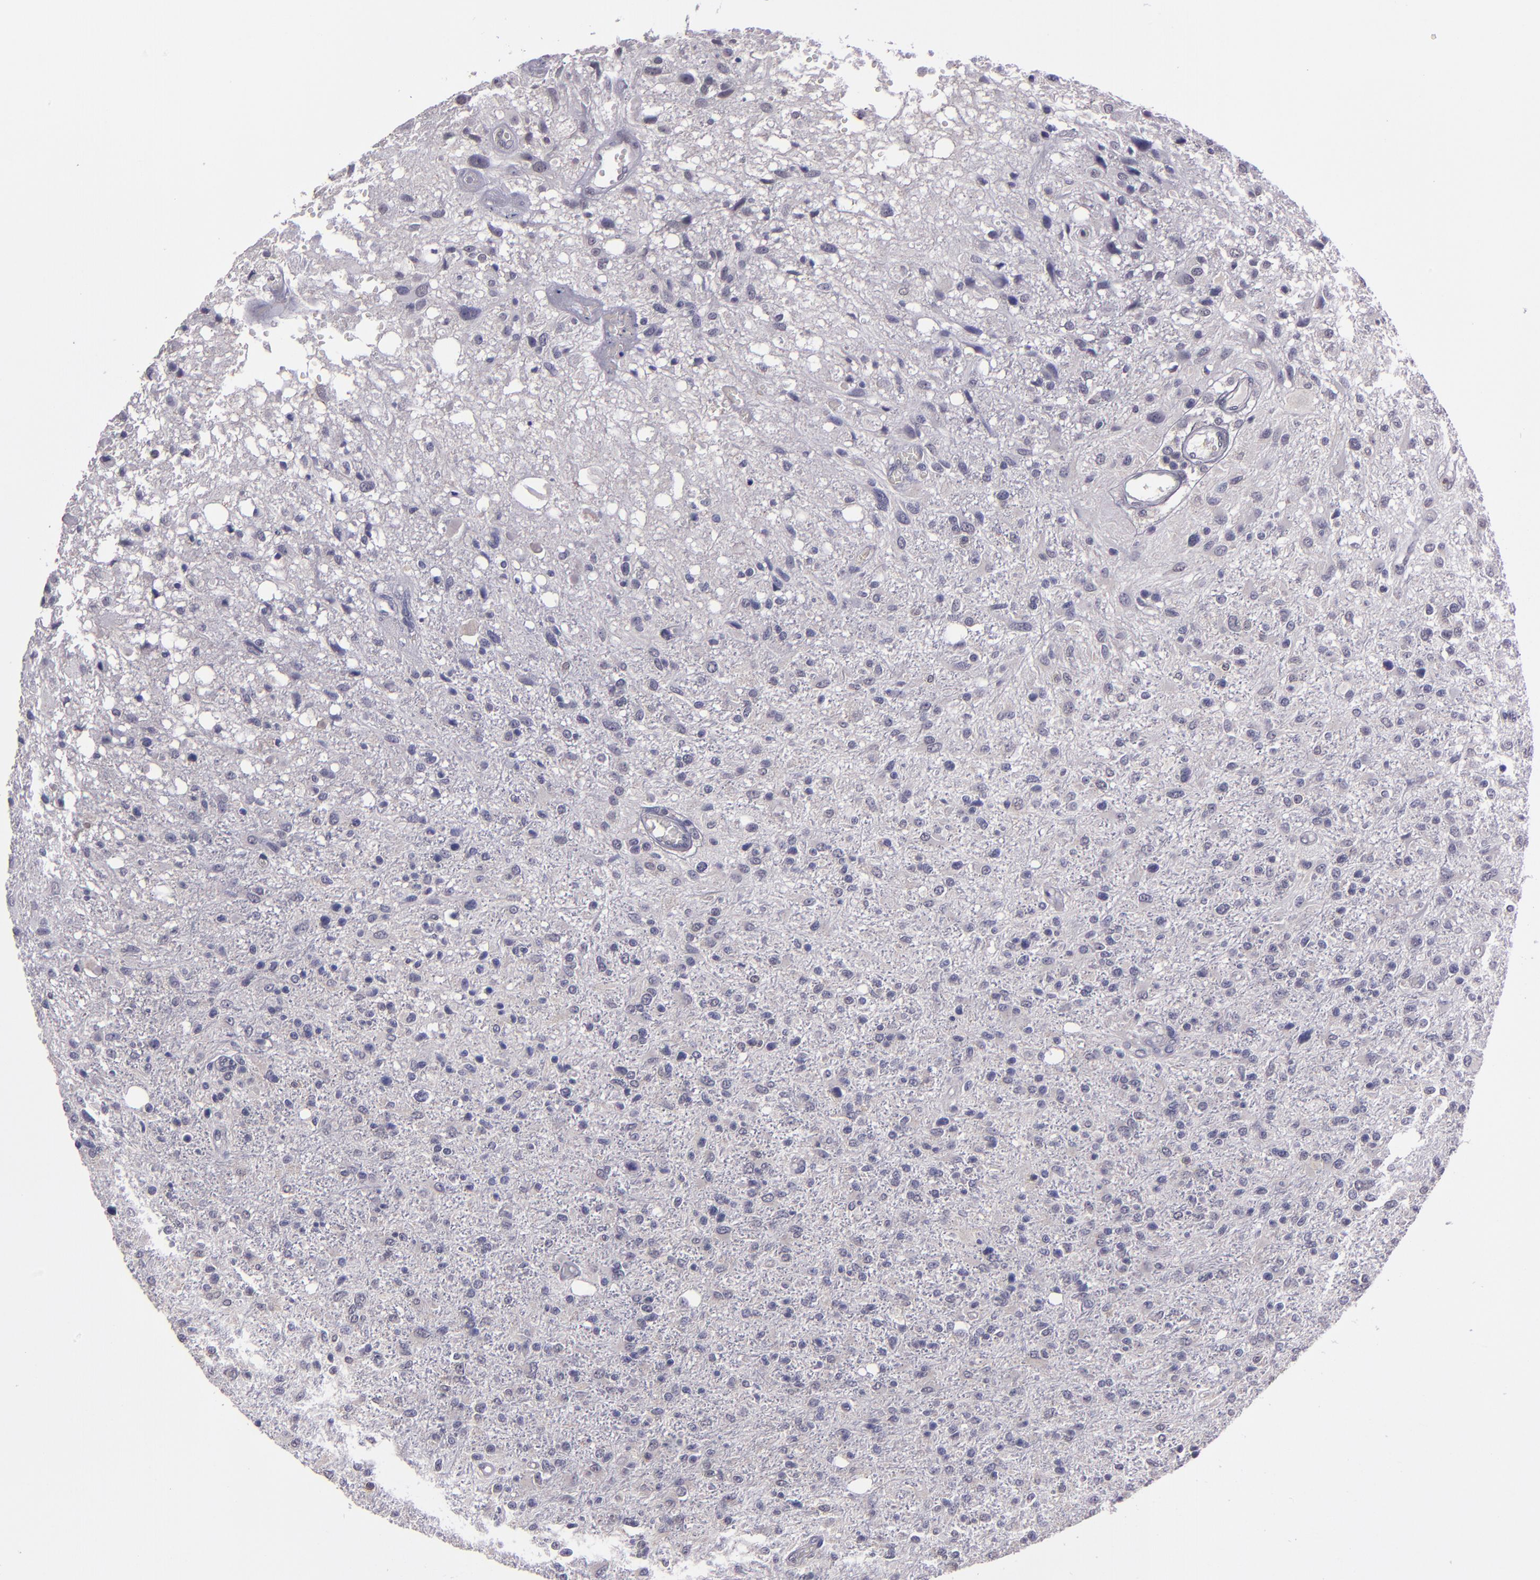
{"staining": {"intensity": "negative", "quantity": "none", "location": "none"}, "tissue": "glioma", "cell_type": "Tumor cells", "image_type": "cancer", "snomed": [{"axis": "morphology", "description": "Glioma, malignant, High grade"}, {"axis": "topography", "description": "Cerebral cortex"}], "caption": "Tumor cells show no significant positivity in glioma. The staining is performed using DAB brown chromogen with nuclei counter-stained in using hematoxylin.", "gene": "CEBPE", "patient": {"sex": "male", "age": 76}}